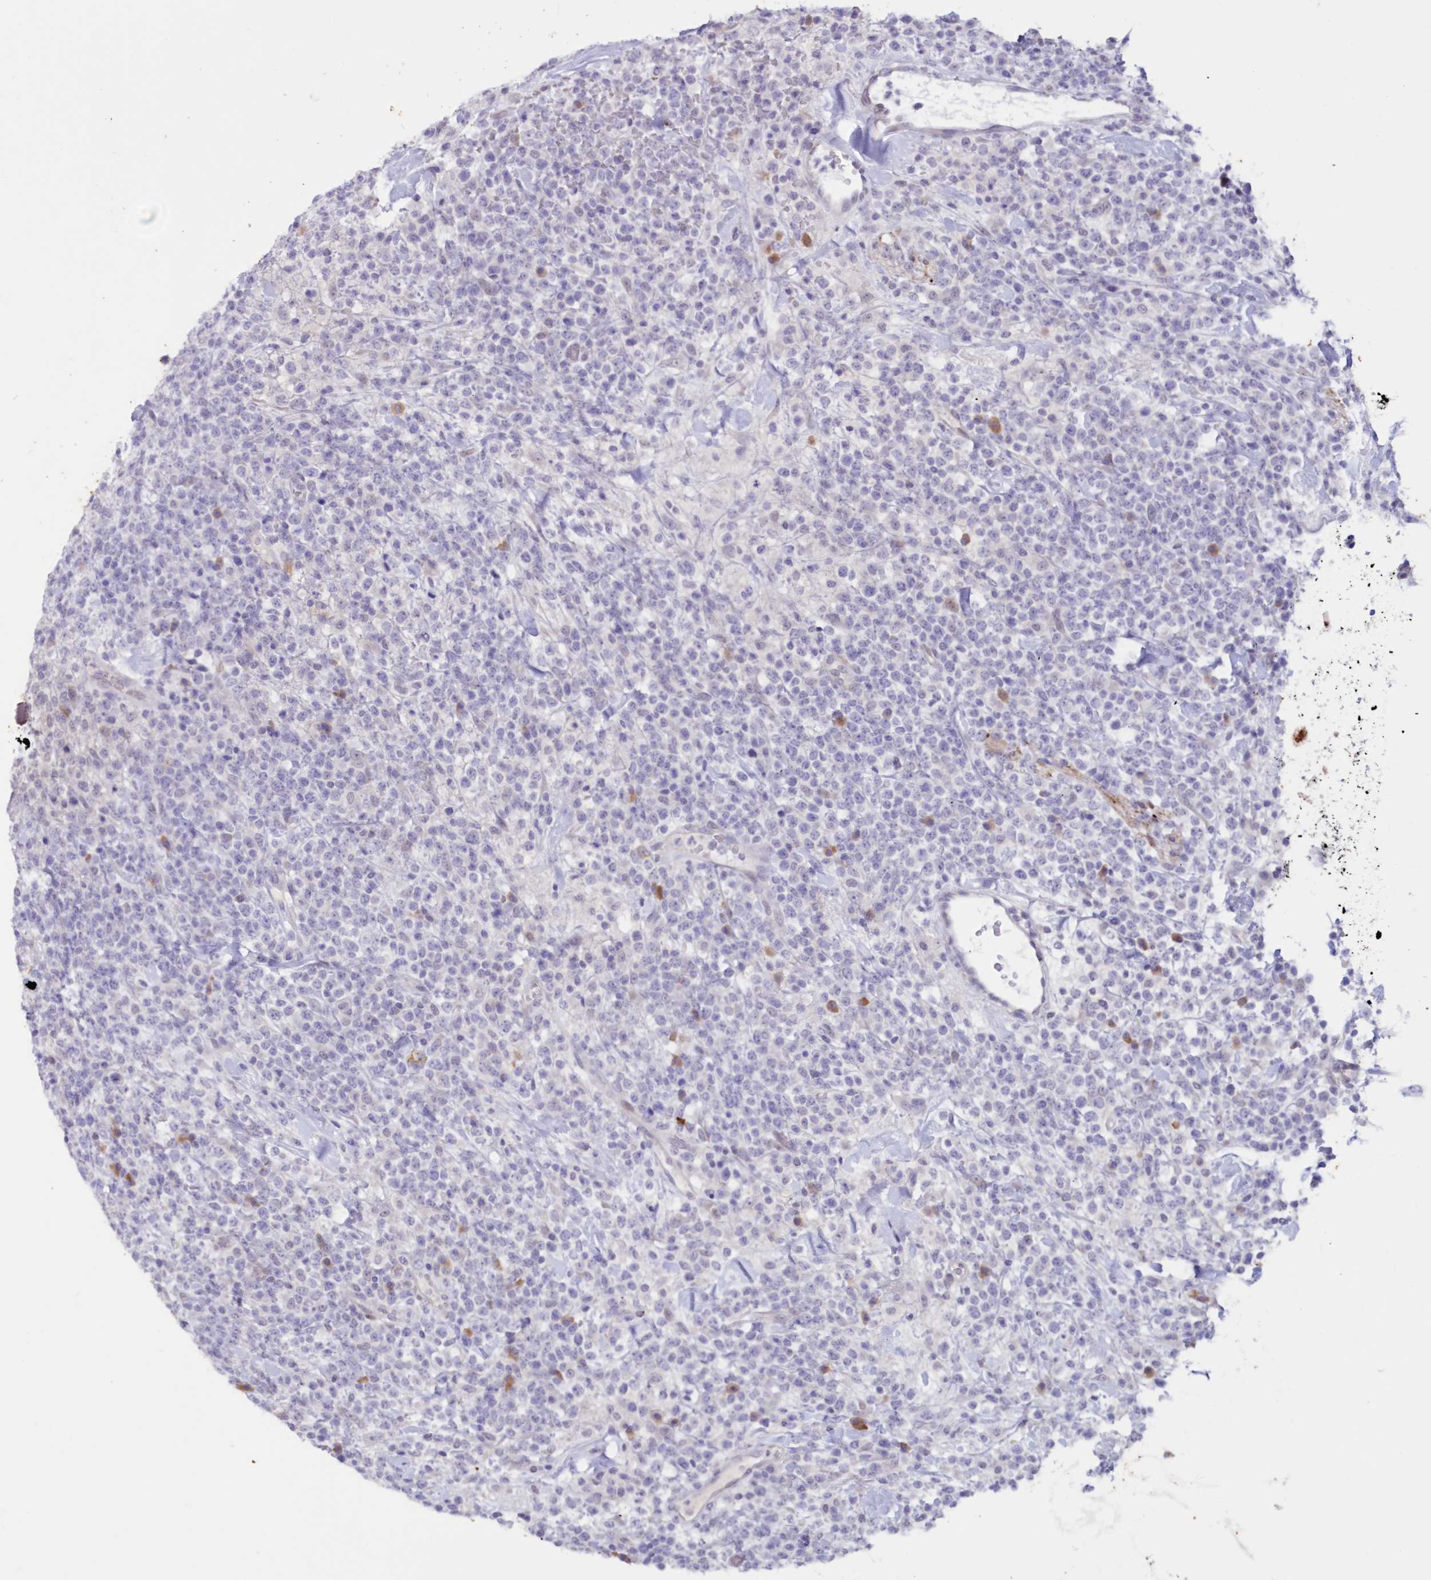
{"staining": {"intensity": "negative", "quantity": "none", "location": "none"}, "tissue": "lymphoma", "cell_type": "Tumor cells", "image_type": "cancer", "snomed": [{"axis": "morphology", "description": "Malignant lymphoma, non-Hodgkin's type, High grade"}, {"axis": "topography", "description": "Colon"}], "caption": "Tumor cells show no significant protein staining in malignant lymphoma, non-Hodgkin's type (high-grade).", "gene": "SNED1", "patient": {"sex": "female", "age": 53}}